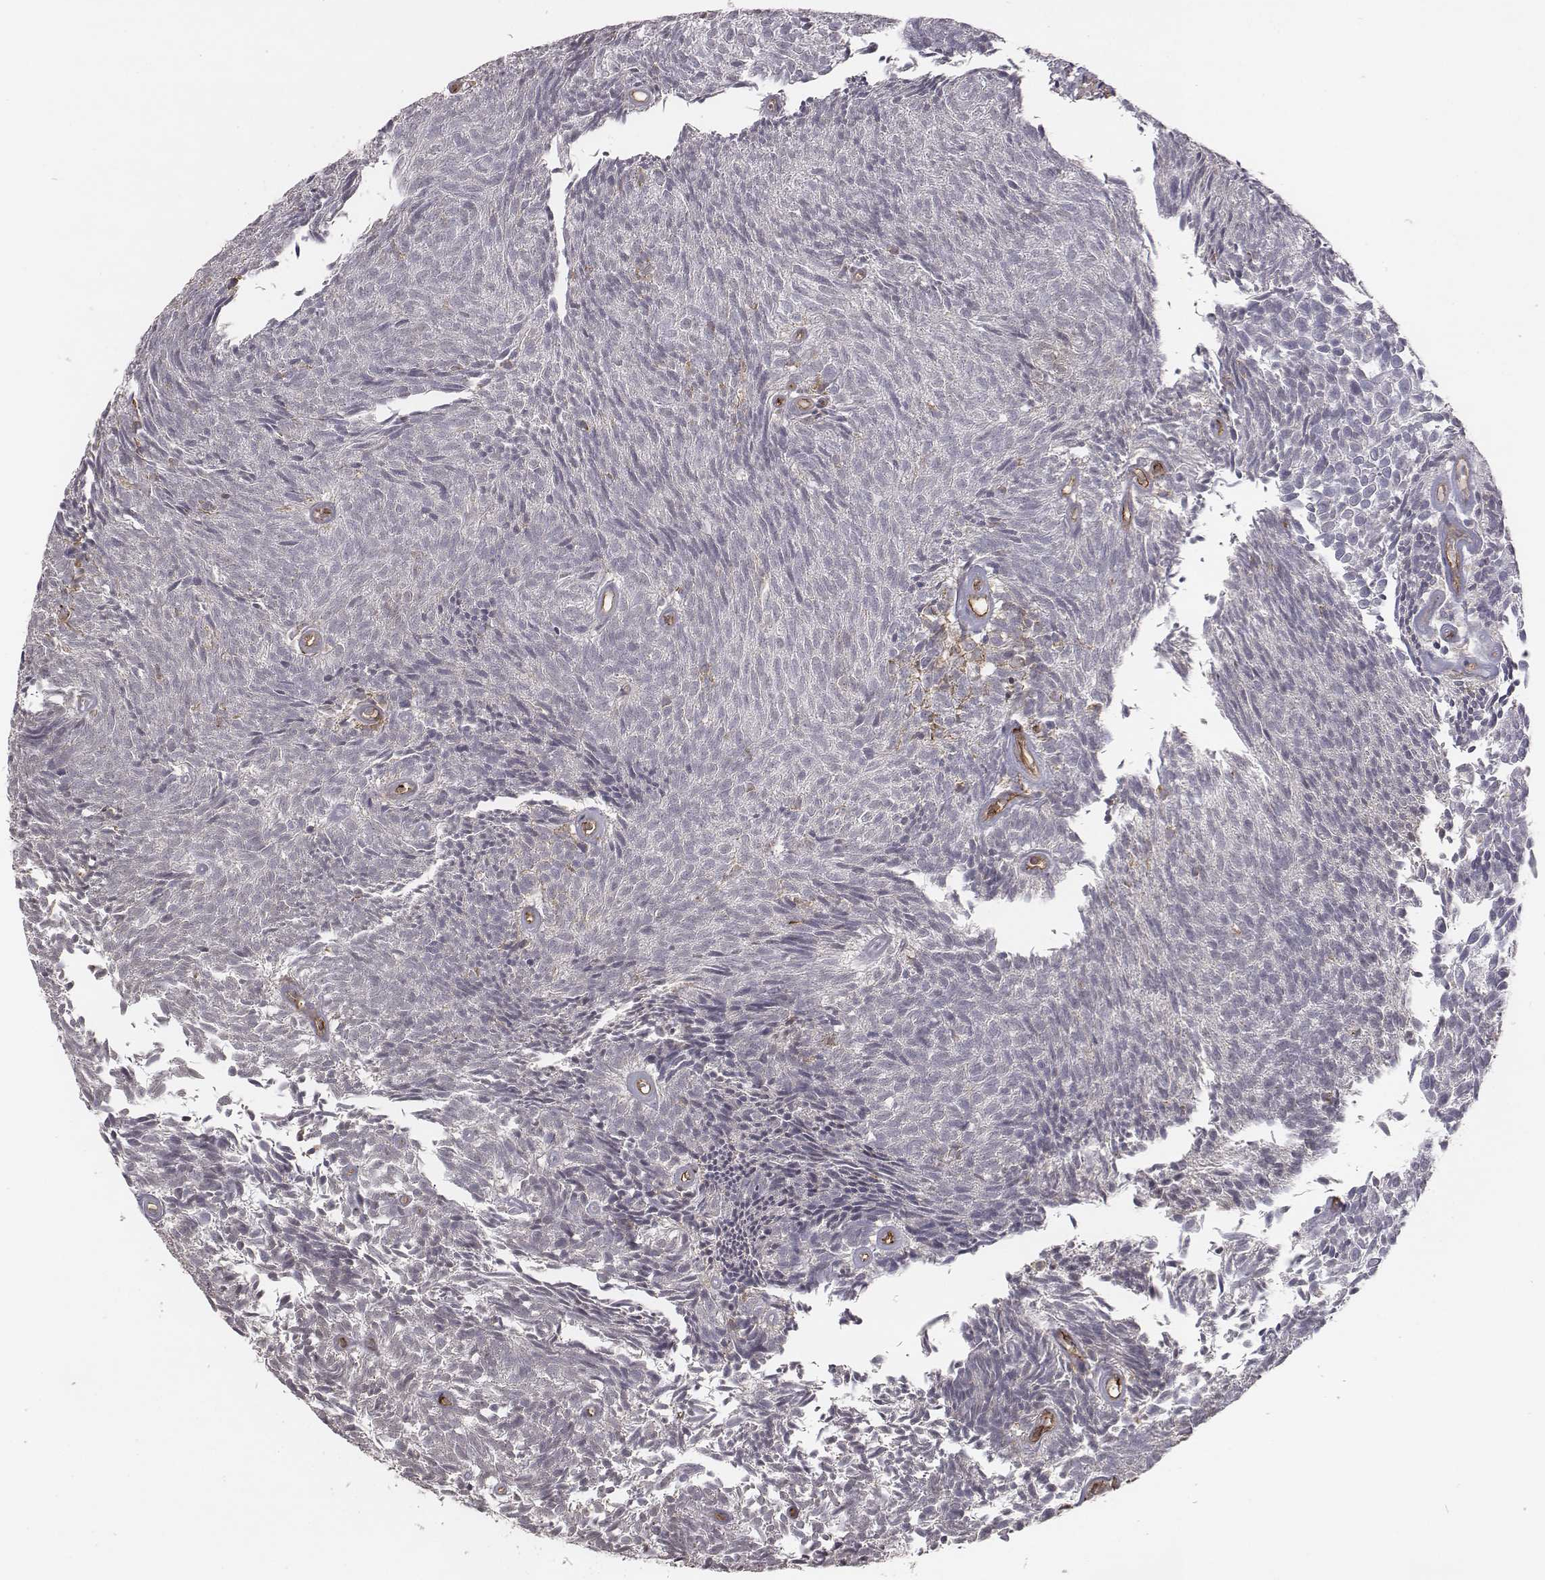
{"staining": {"intensity": "negative", "quantity": "none", "location": "none"}, "tissue": "urothelial cancer", "cell_type": "Tumor cells", "image_type": "cancer", "snomed": [{"axis": "morphology", "description": "Urothelial carcinoma, Low grade"}, {"axis": "topography", "description": "Urinary bladder"}], "caption": "An image of urothelial cancer stained for a protein shows no brown staining in tumor cells.", "gene": "PTPRG", "patient": {"sex": "male", "age": 77}}